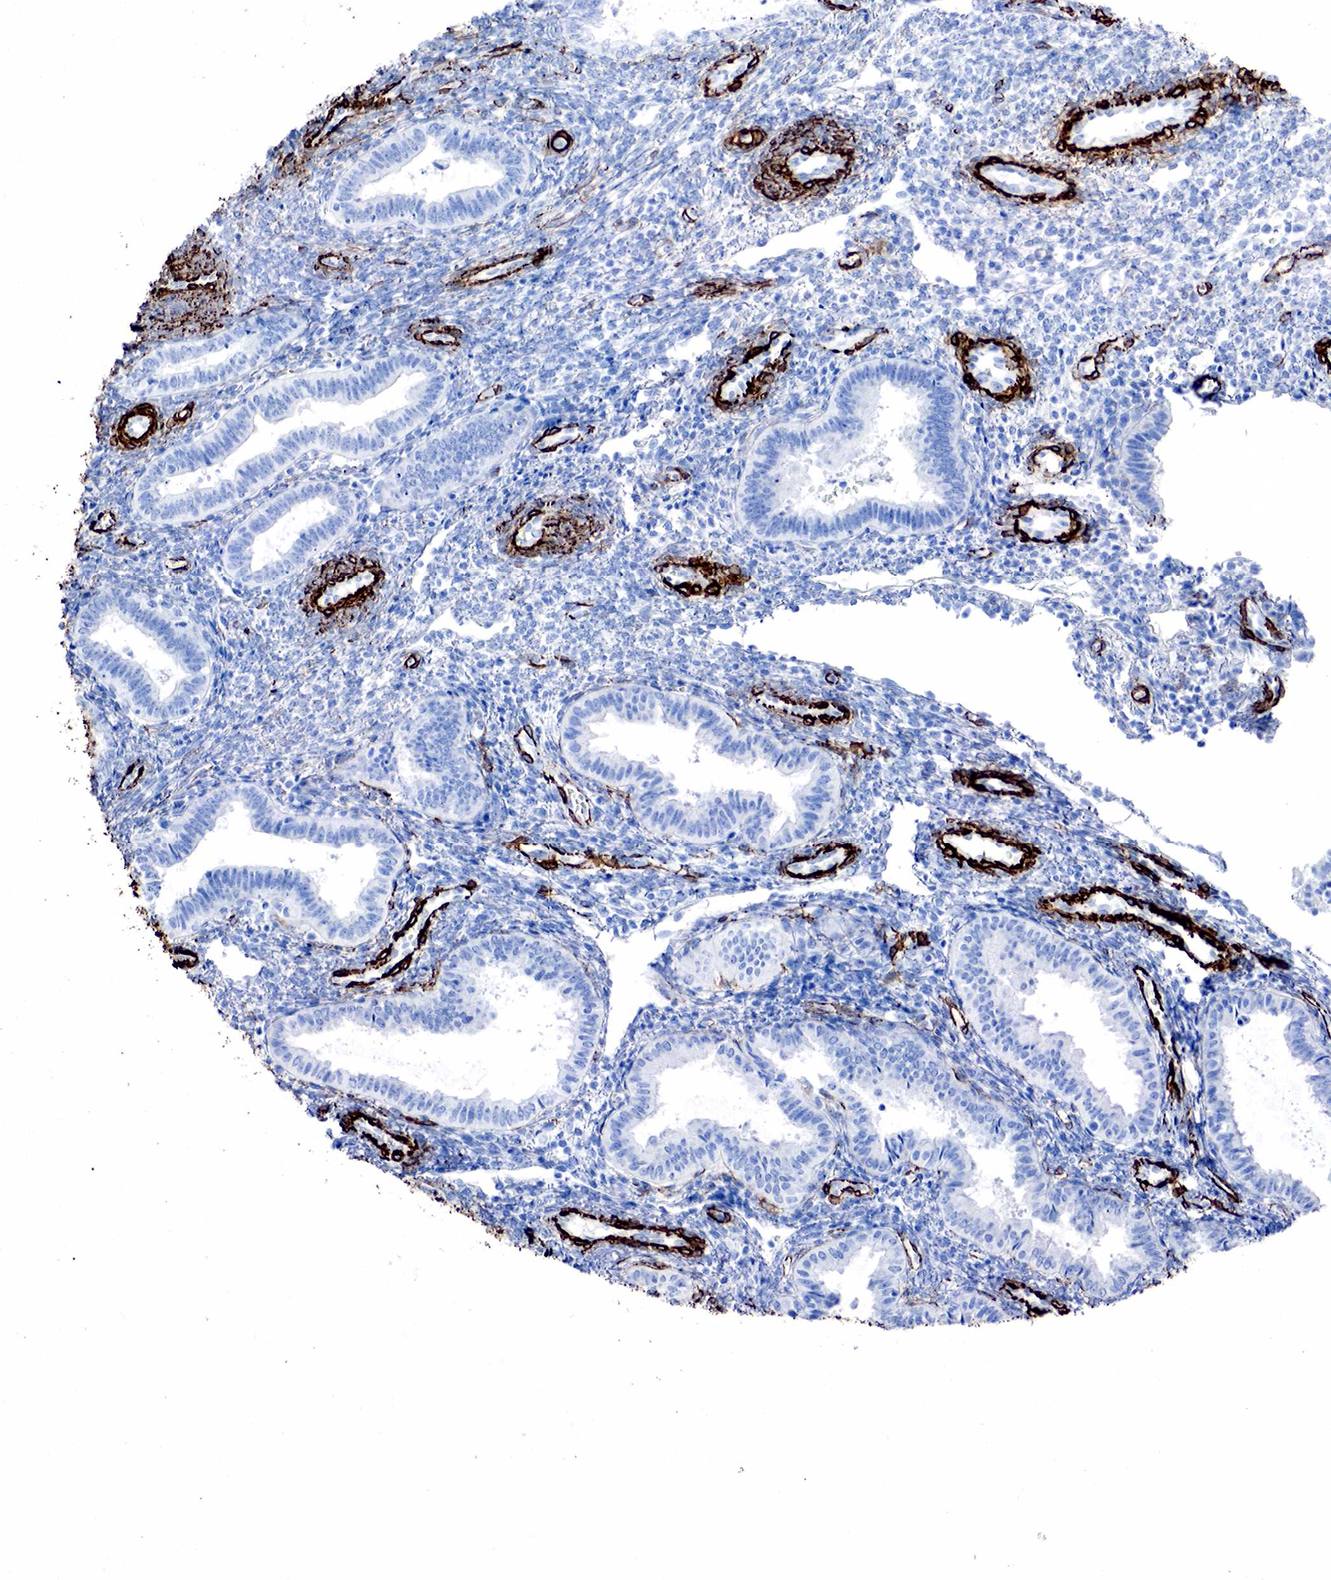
{"staining": {"intensity": "negative", "quantity": "none", "location": "none"}, "tissue": "endometrium", "cell_type": "Cells in endometrial stroma", "image_type": "normal", "snomed": [{"axis": "morphology", "description": "Normal tissue, NOS"}, {"axis": "topography", "description": "Endometrium"}], "caption": "A high-resolution photomicrograph shows IHC staining of benign endometrium, which demonstrates no significant staining in cells in endometrial stroma.", "gene": "ACTA1", "patient": {"sex": "female", "age": 36}}